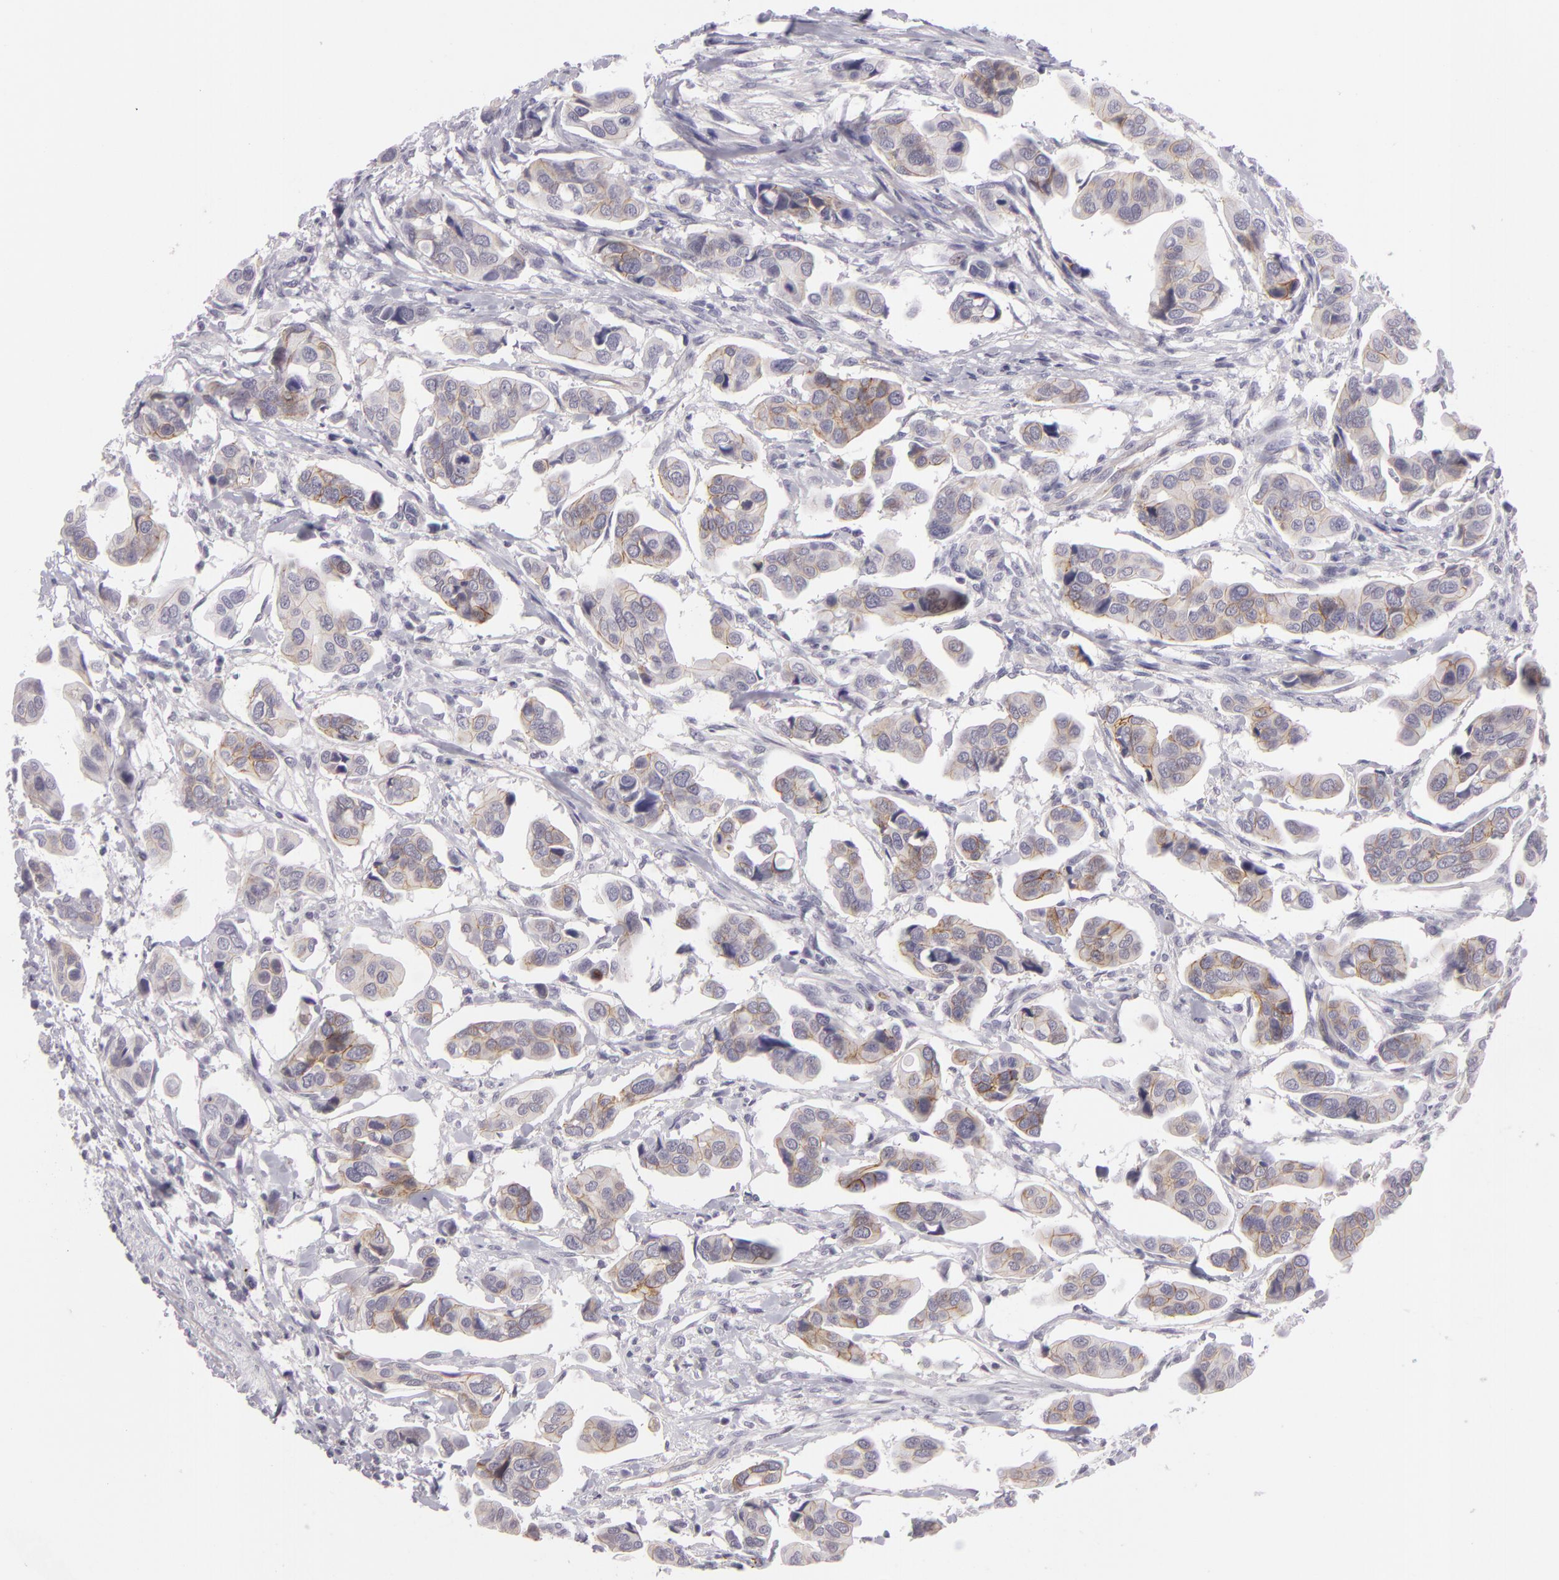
{"staining": {"intensity": "negative", "quantity": "none", "location": "none"}, "tissue": "urothelial cancer", "cell_type": "Tumor cells", "image_type": "cancer", "snomed": [{"axis": "morphology", "description": "Adenocarcinoma, NOS"}, {"axis": "topography", "description": "Urinary bladder"}], "caption": "Immunohistochemical staining of human urothelial cancer exhibits no significant positivity in tumor cells.", "gene": "CTNNB1", "patient": {"sex": "male", "age": 61}}